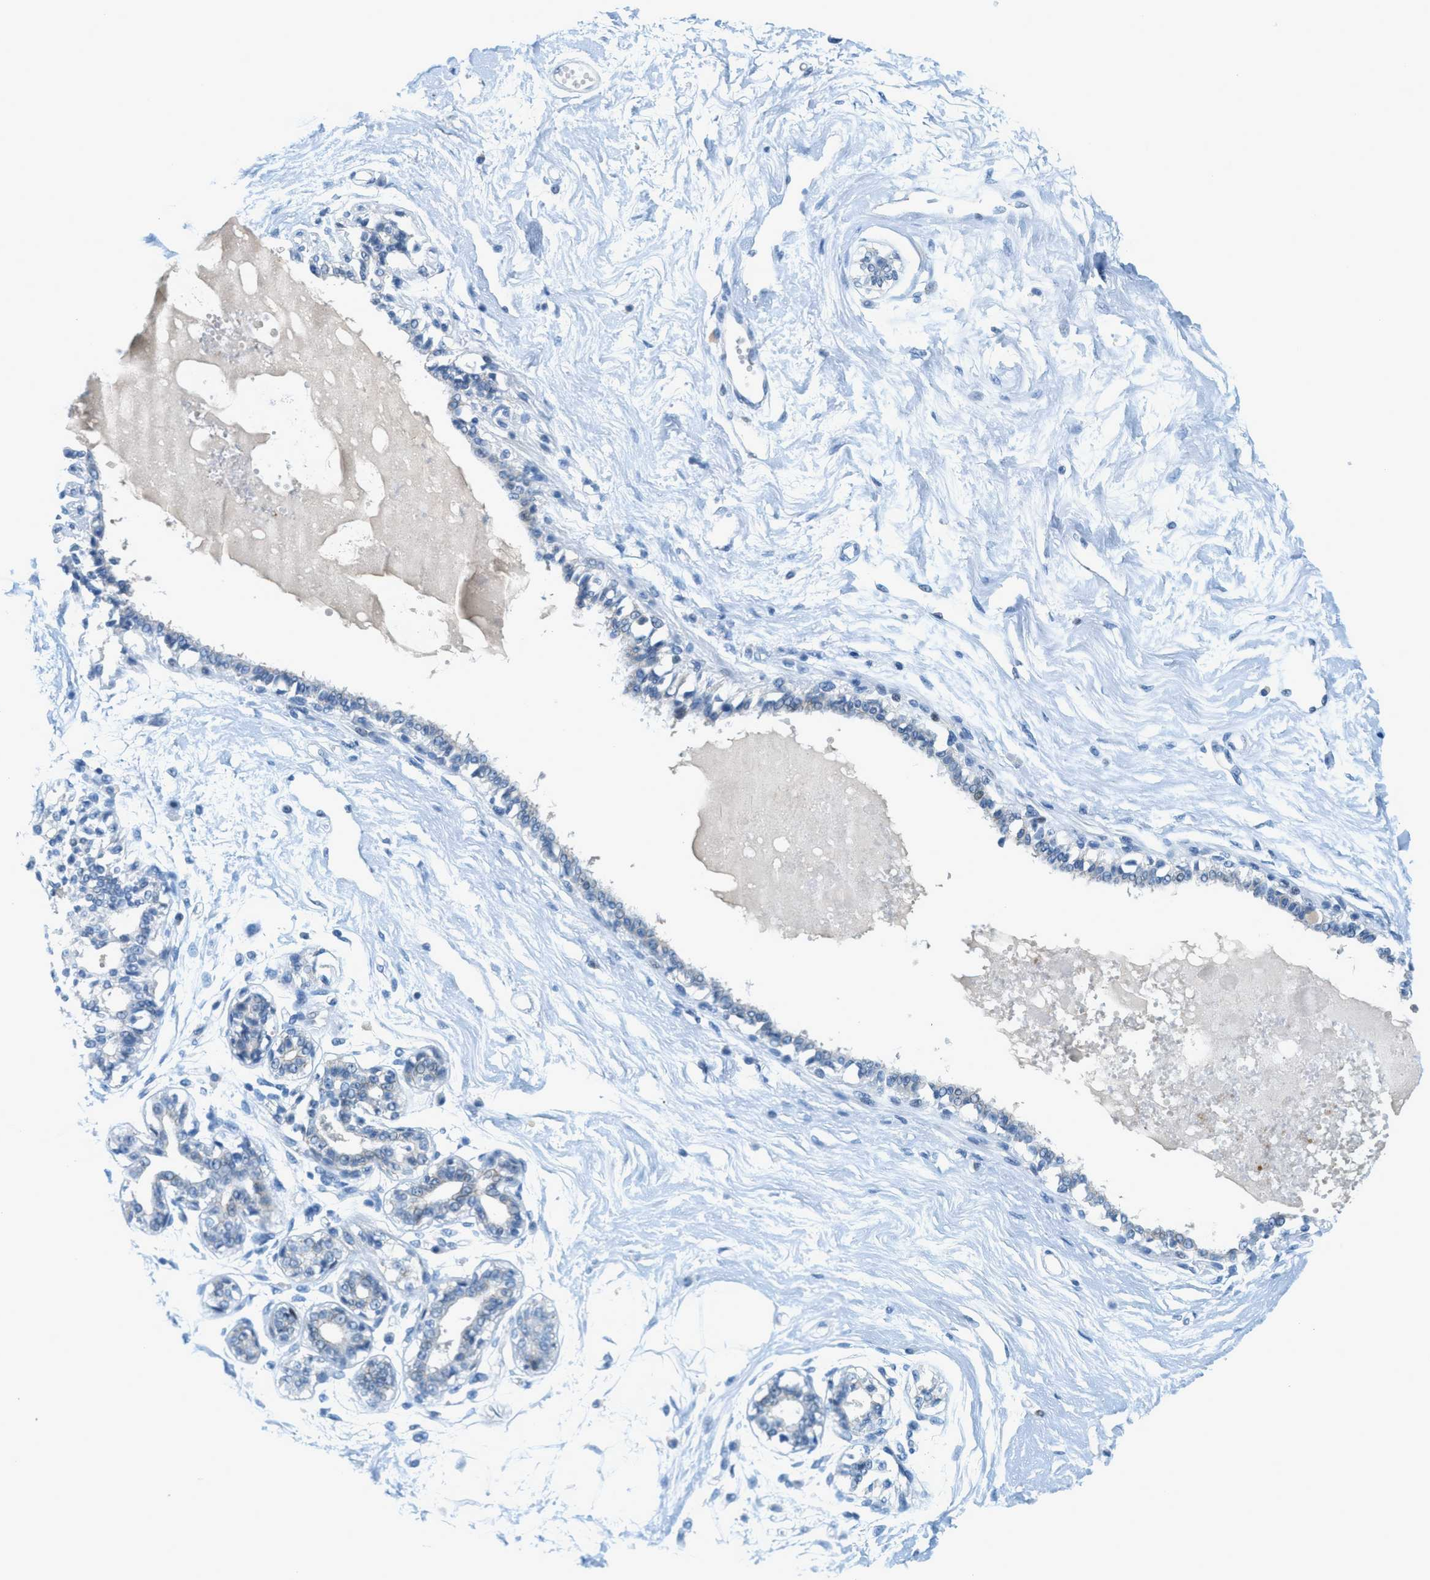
{"staining": {"intensity": "negative", "quantity": "none", "location": "none"}, "tissue": "breast", "cell_type": "Adipocytes", "image_type": "normal", "snomed": [{"axis": "morphology", "description": "Normal tissue, NOS"}, {"axis": "topography", "description": "Breast"}], "caption": "The image demonstrates no staining of adipocytes in unremarkable breast.", "gene": "CYP4X1", "patient": {"sex": "female", "age": 45}}